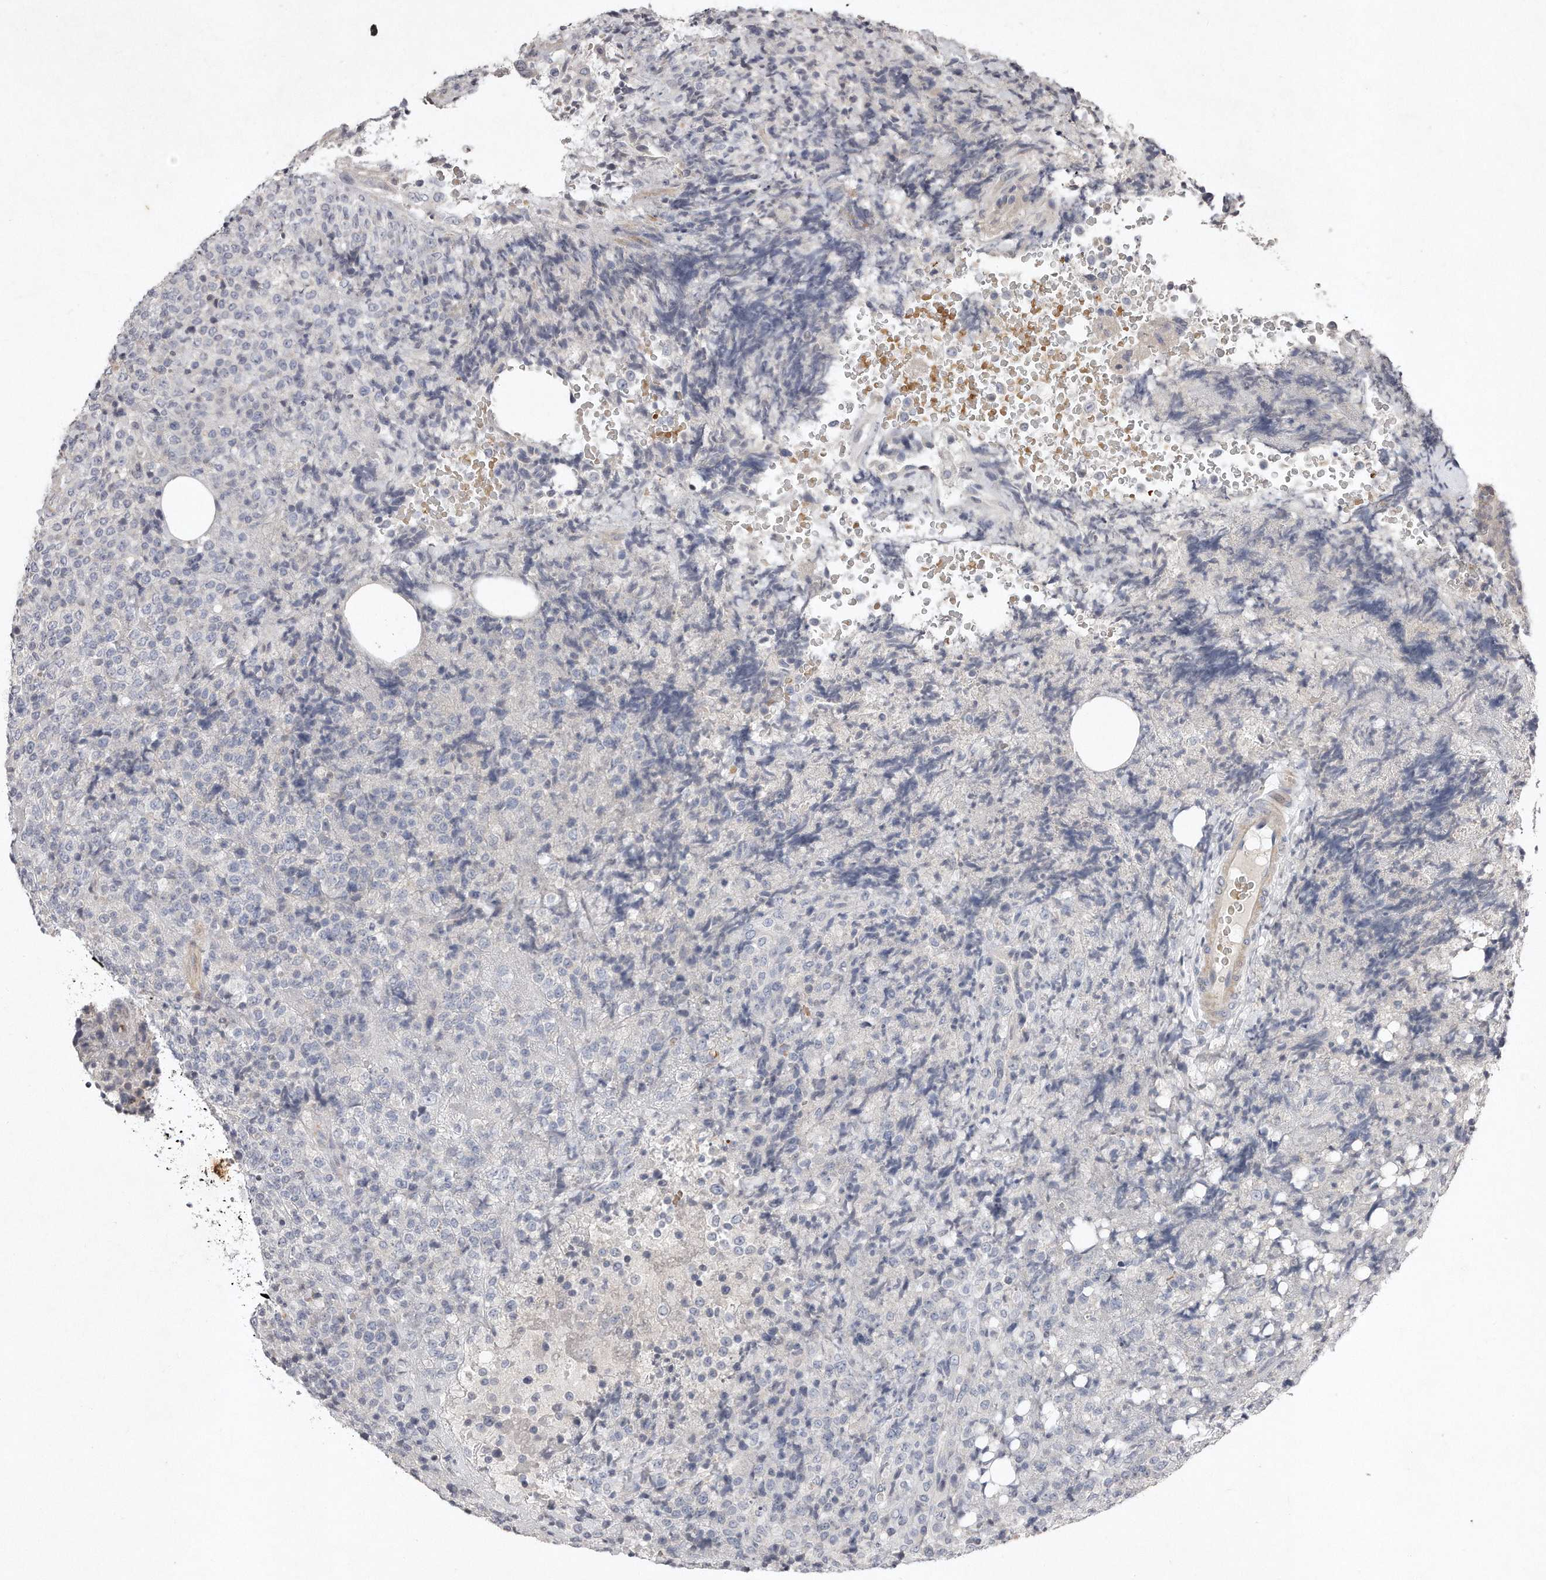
{"staining": {"intensity": "negative", "quantity": "none", "location": "none"}, "tissue": "lymphoma", "cell_type": "Tumor cells", "image_type": "cancer", "snomed": [{"axis": "morphology", "description": "Malignant lymphoma, non-Hodgkin's type, High grade"}, {"axis": "topography", "description": "Lymph node"}], "caption": "Immunohistochemistry (IHC) photomicrograph of neoplastic tissue: lymphoma stained with DAB (3,3'-diaminobenzidine) displays no significant protein staining in tumor cells.", "gene": "TECR", "patient": {"sex": "male", "age": 13}}